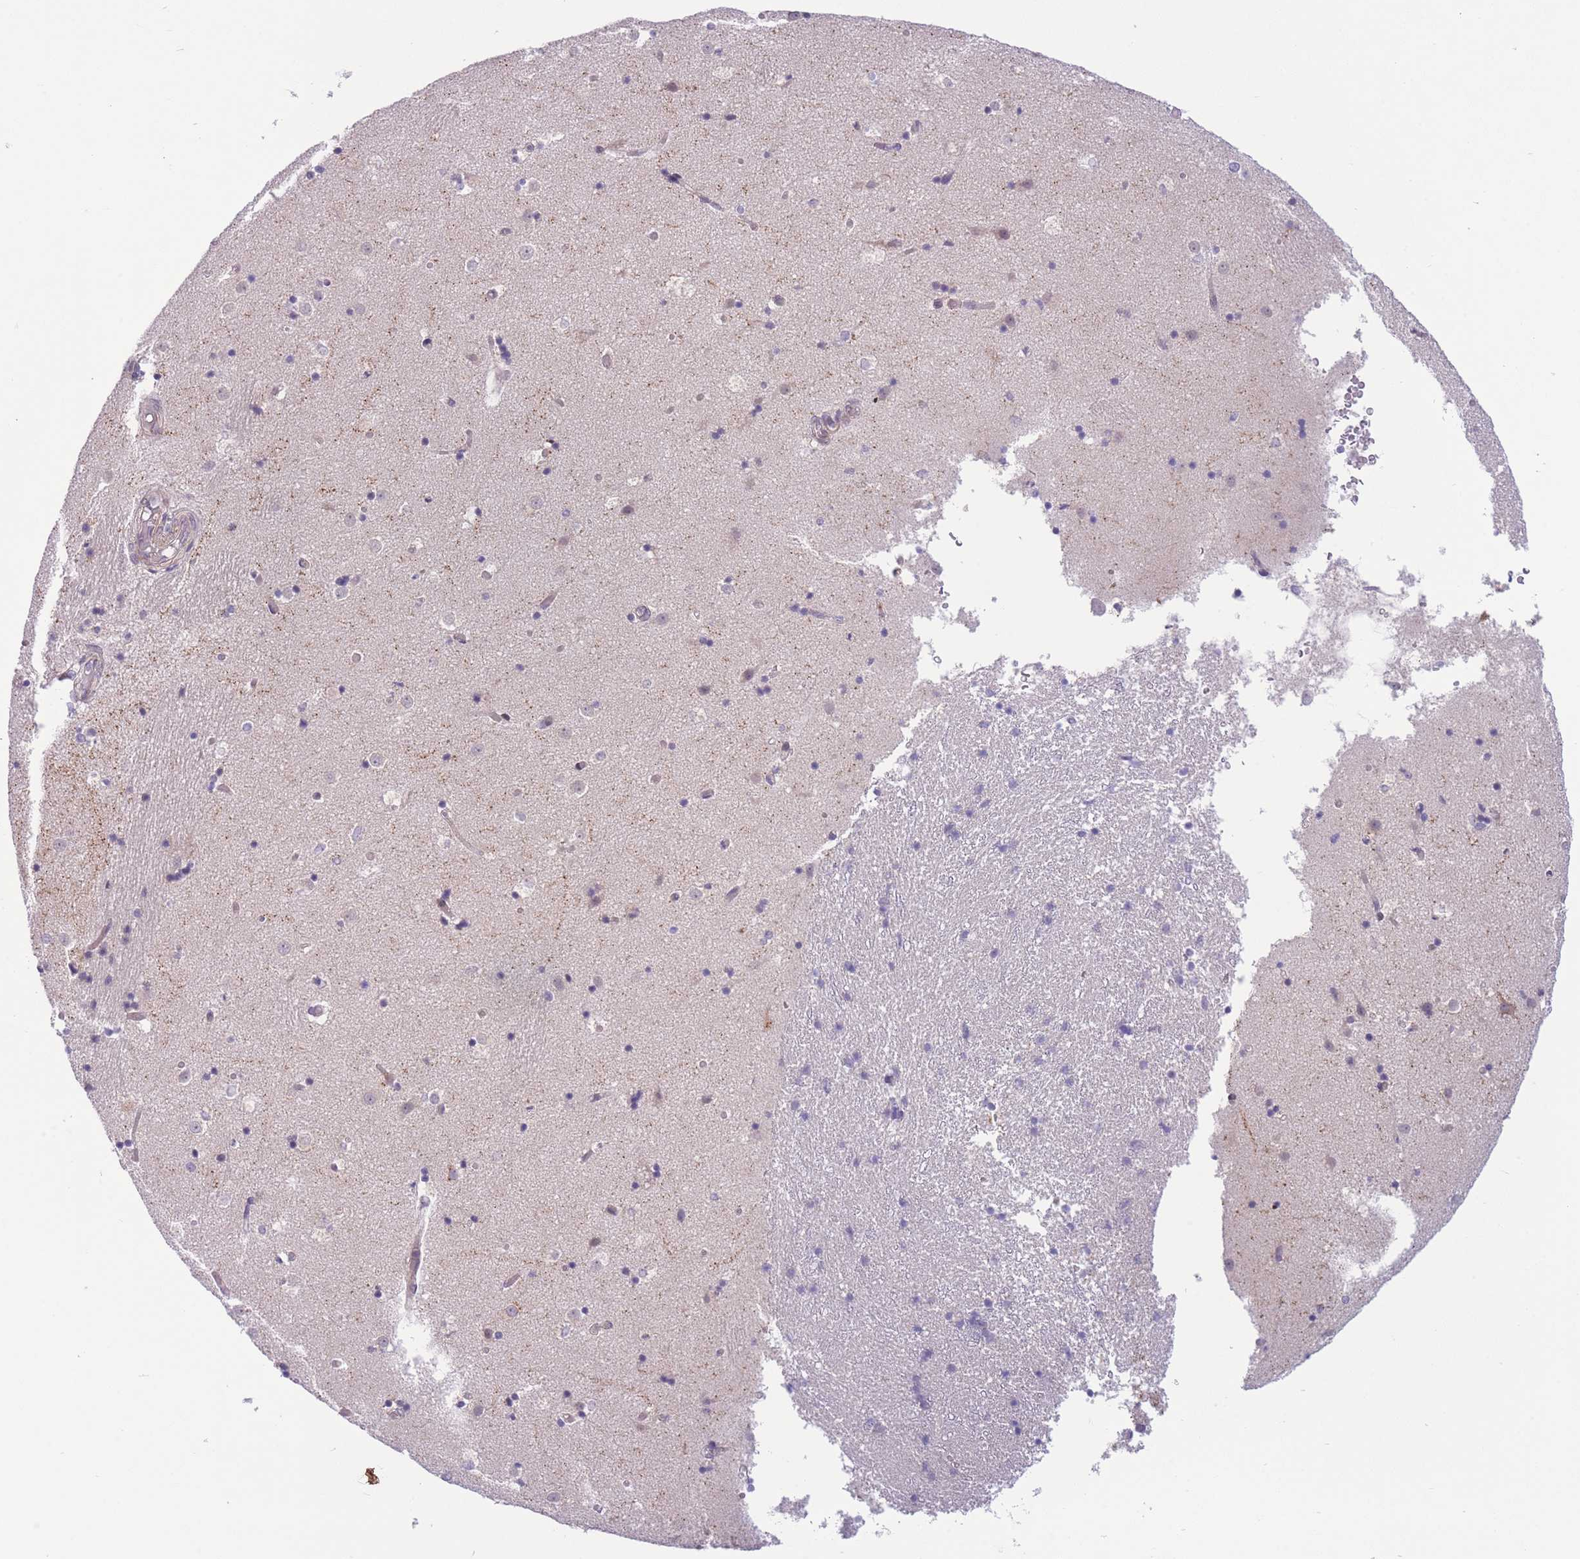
{"staining": {"intensity": "negative", "quantity": "none", "location": "none"}, "tissue": "caudate", "cell_type": "Glial cells", "image_type": "normal", "snomed": [{"axis": "morphology", "description": "Normal tissue, NOS"}, {"axis": "topography", "description": "Lateral ventricle wall"}], "caption": "DAB immunohistochemical staining of unremarkable caudate reveals no significant expression in glial cells. (DAB IHC with hematoxylin counter stain).", "gene": "CDC25B", "patient": {"sex": "female", "age": 52}}